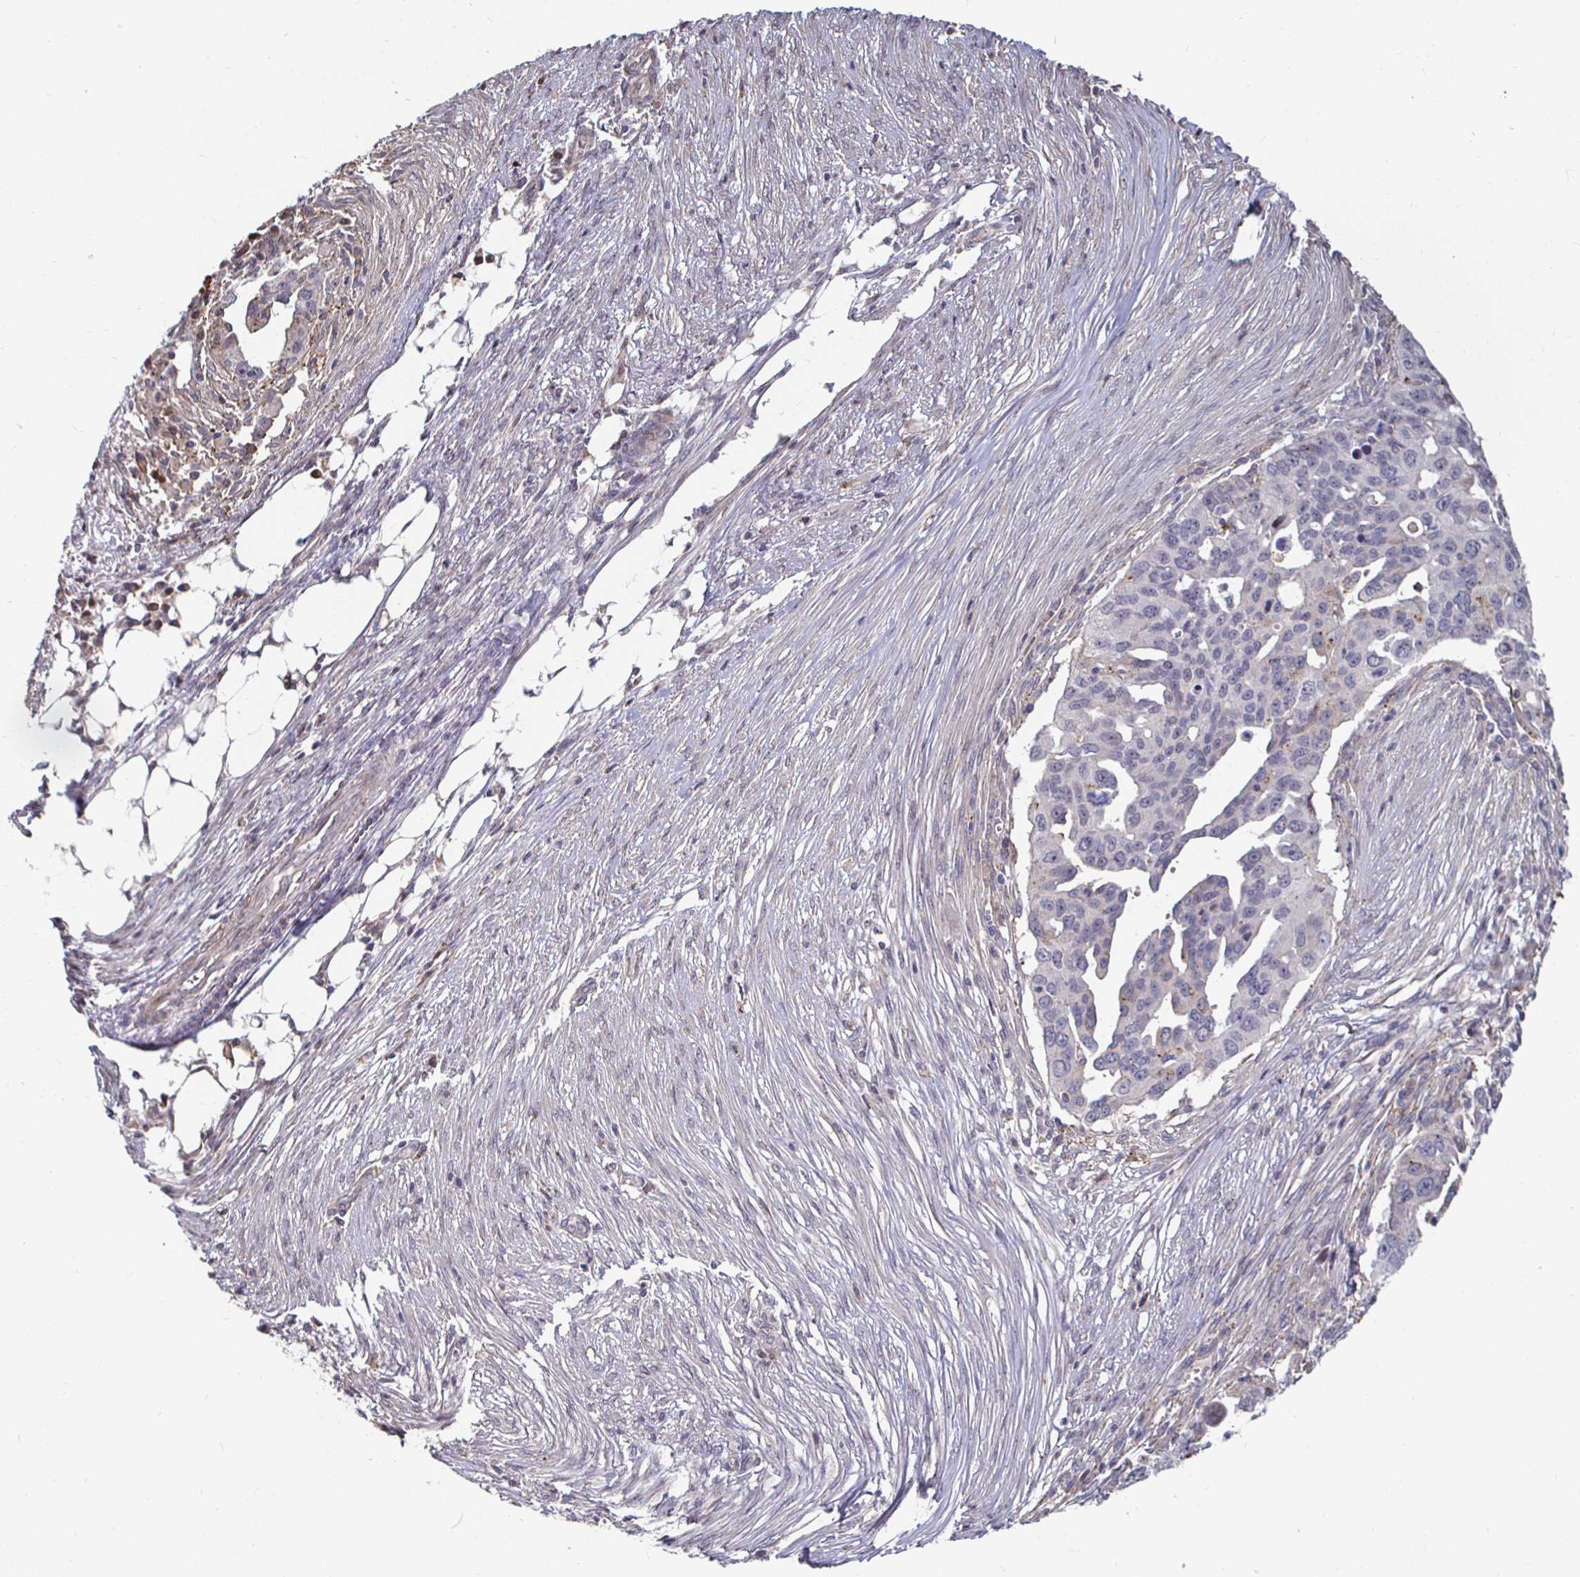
{"staining": {"intensity": "negative", "quantity": "none", "location": "none"}, "tissue": "ovarian cancer", "cell_type": "Tumor cells", "image_type": "cancer", "snomed": [{"axis": "morphology", "description": "Carcinoma, endometroid"}, {"axis": "morphology", "description": "Cystadenocarcinoma, serous, NOS"}, {"axis": "topography", "description": "Ovary"}], "caption": "Tumor cells show no significant expression in ovarian cancer.", "gene": "CAPN11", "patient": {"sex": "female", "age": 45}}